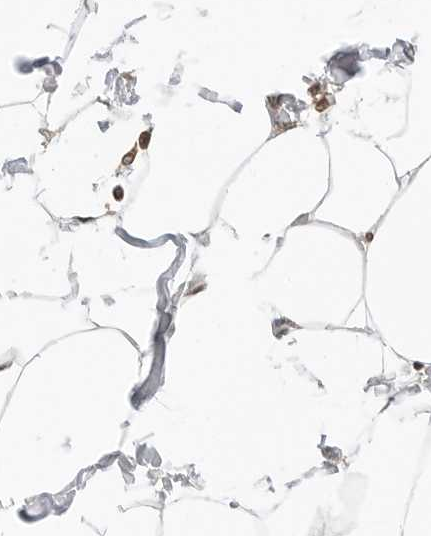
{"staining": {"intensity": "negative", "quantity": "none", "location": "none"}, "tissue": "adipose tissue", "cell_type": "Adipocytes", "image_type": "normal", "snomed": [{"axis": "morphology", "description": "Normal tissue, NOS"}, {"axis": "morphology", "description": "Adenocarcinoma, NOS"}, {"axis": "topography", "description": "Colon"}, {"axis": "topography", "description": "Peripheral nerve tissue"}], "caption": "The micrograph demonstrates no significant expression in adipocytes of adipose tissue. (DAB IHC, high magnification).", "gene": "POLH", "patient": {"sex": "male", "age": 14}}